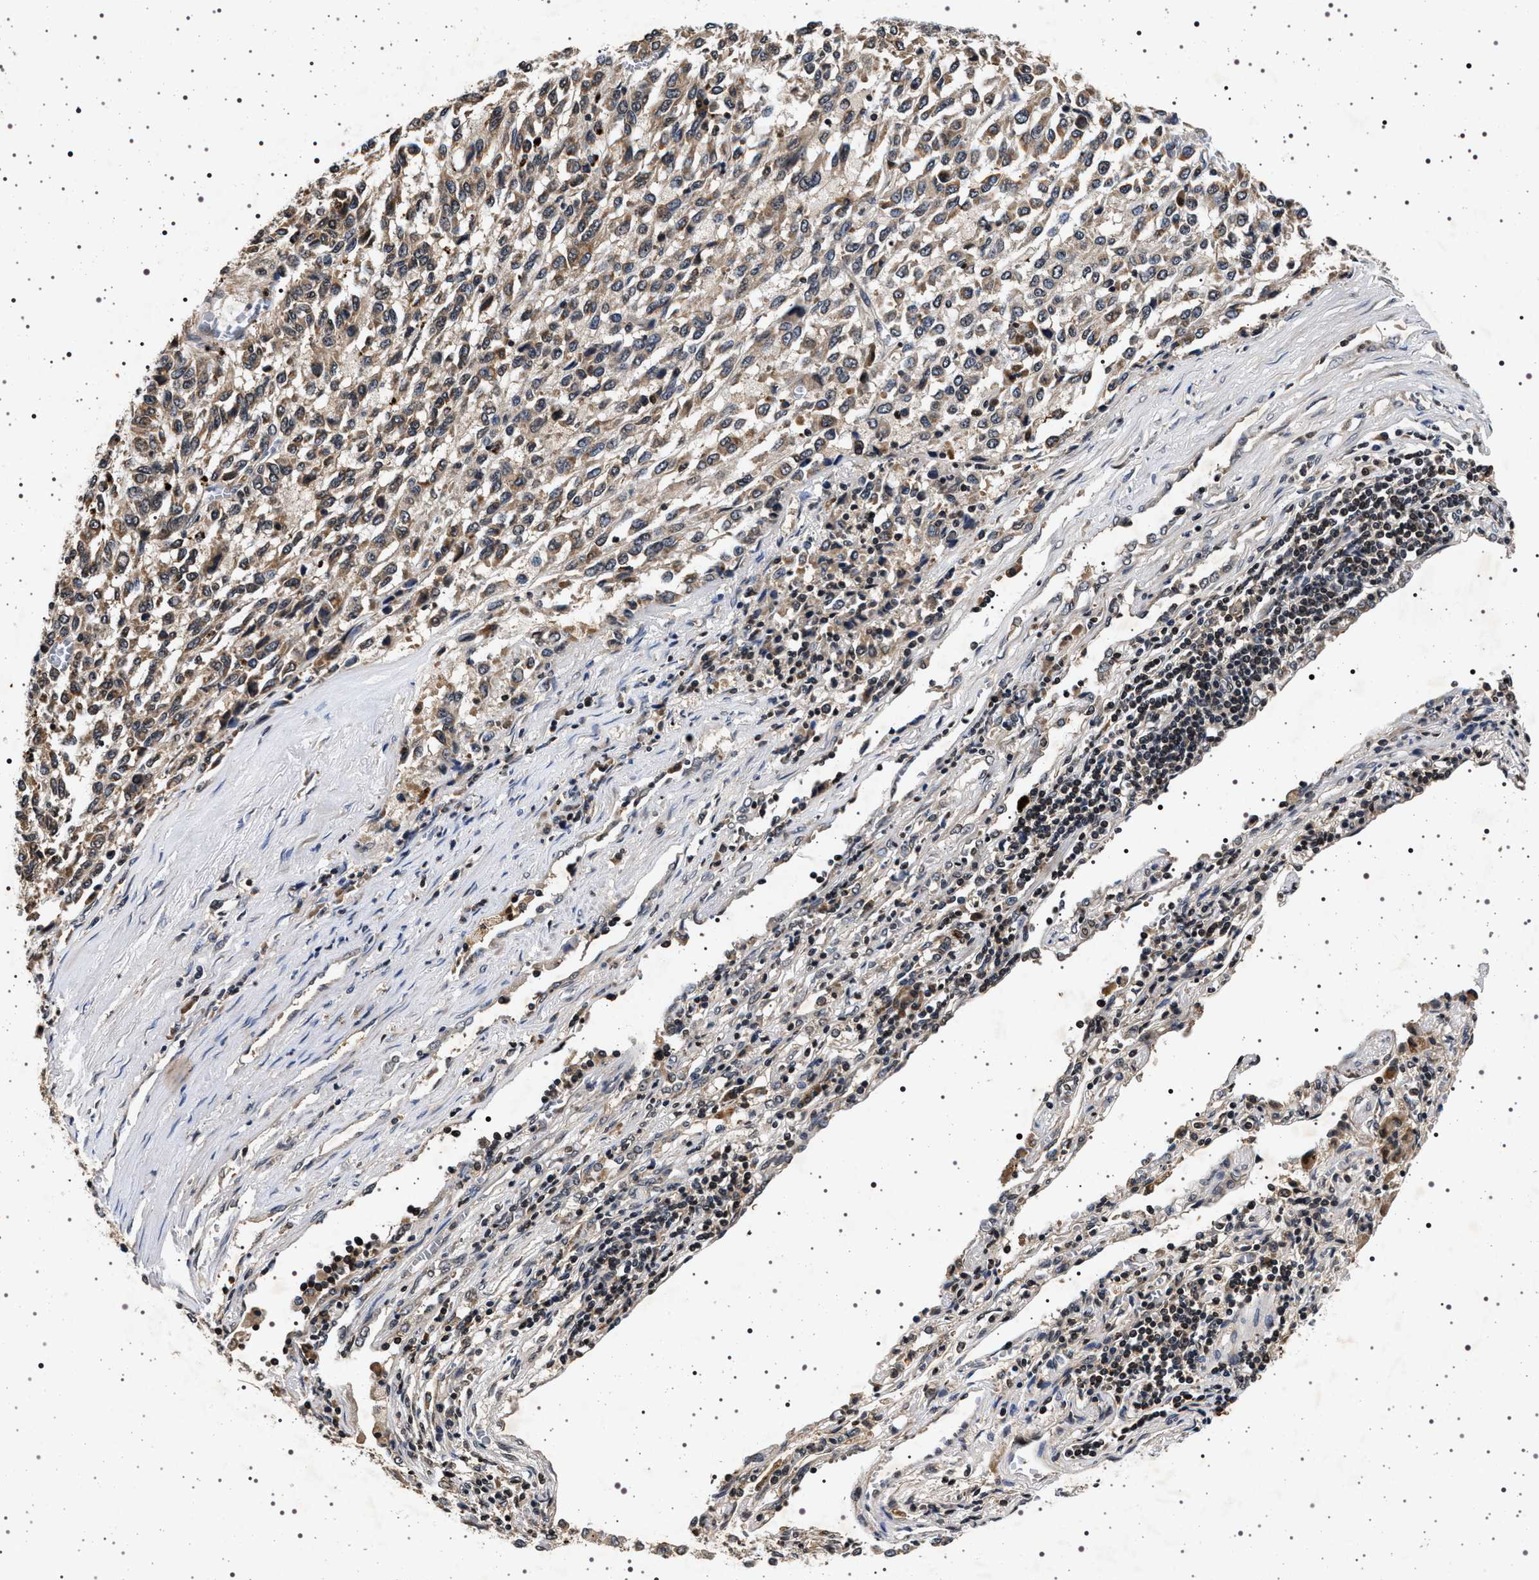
{"staining": {"intensity": "weak", "quantity": ">75%", "location": "cytoplasmic/membranous"}, "tissue": "melanoma", "cell_type": "Tumor cells", "image_type": "cancer", "snomed": [{"axis": "morphology", "description": "Malignant melanoma, Metastatic site"}, {"axis": "topography", "description": "Lung"}], "caption": "Tumor cells reveal weak cytoplasmic/membranous positivity in approximately >75% of cells in melanoma.", "gene": "CDKN1B", "patient": {"sex": "male", "age": 64}}